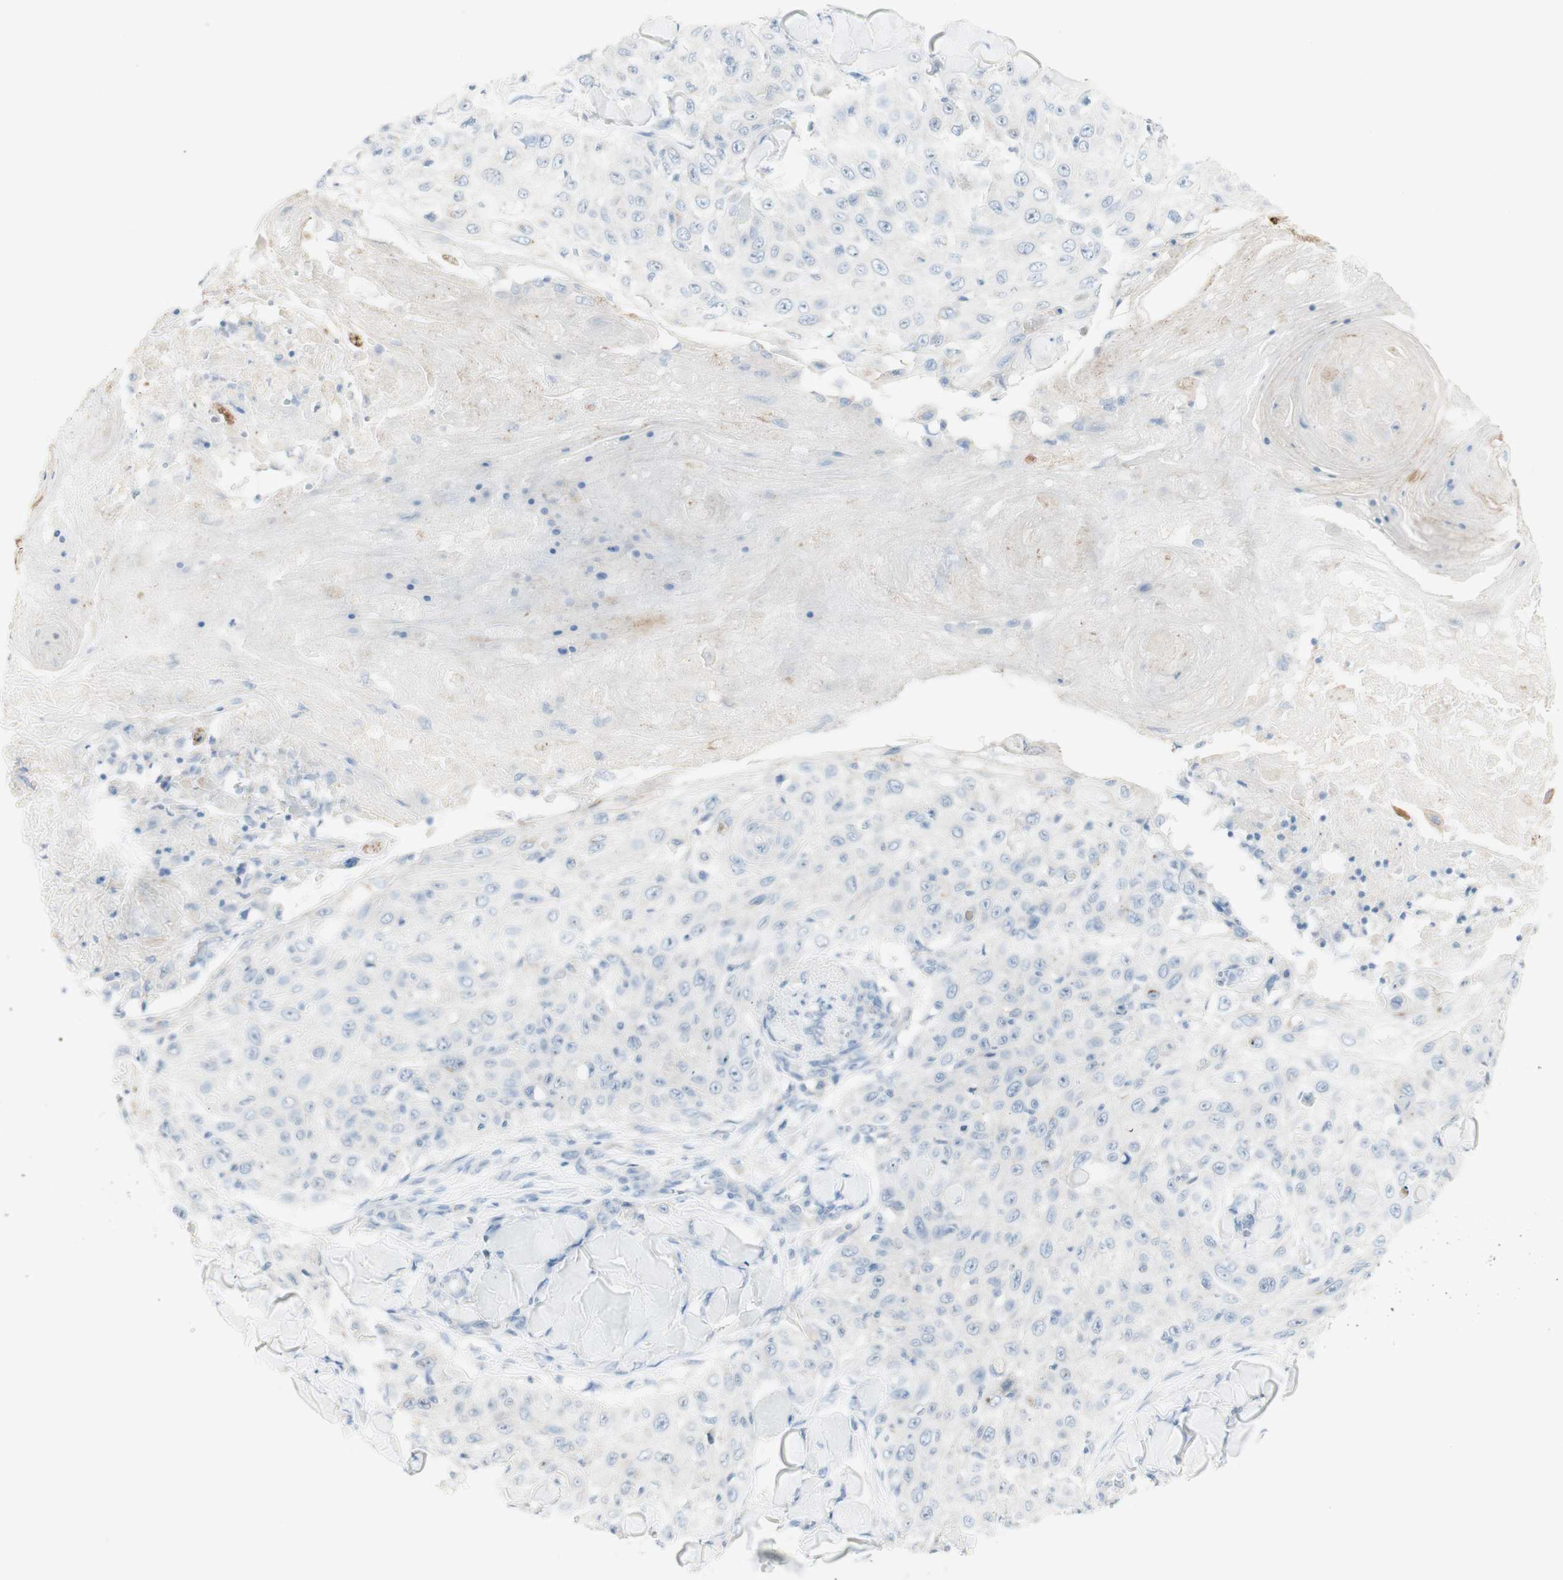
{"staining": {"intensity": "negative", "quantity": "none", "location": "none"}, "tissue": "skin cancer", "cell_type": "Tumor cells", "image_type": "cancer", "snomed": [{"axis": "morphology", "description": "Squamous cell carcinoma, NOS"}, {"axis": "topography", "description": "Skin"}], "caption": "Tumor cells show no significant protein positivity in skin cancer (squamous cell carcinoma).", "gene": "ART3", "patient": {"sex": "male", "age": 86}}